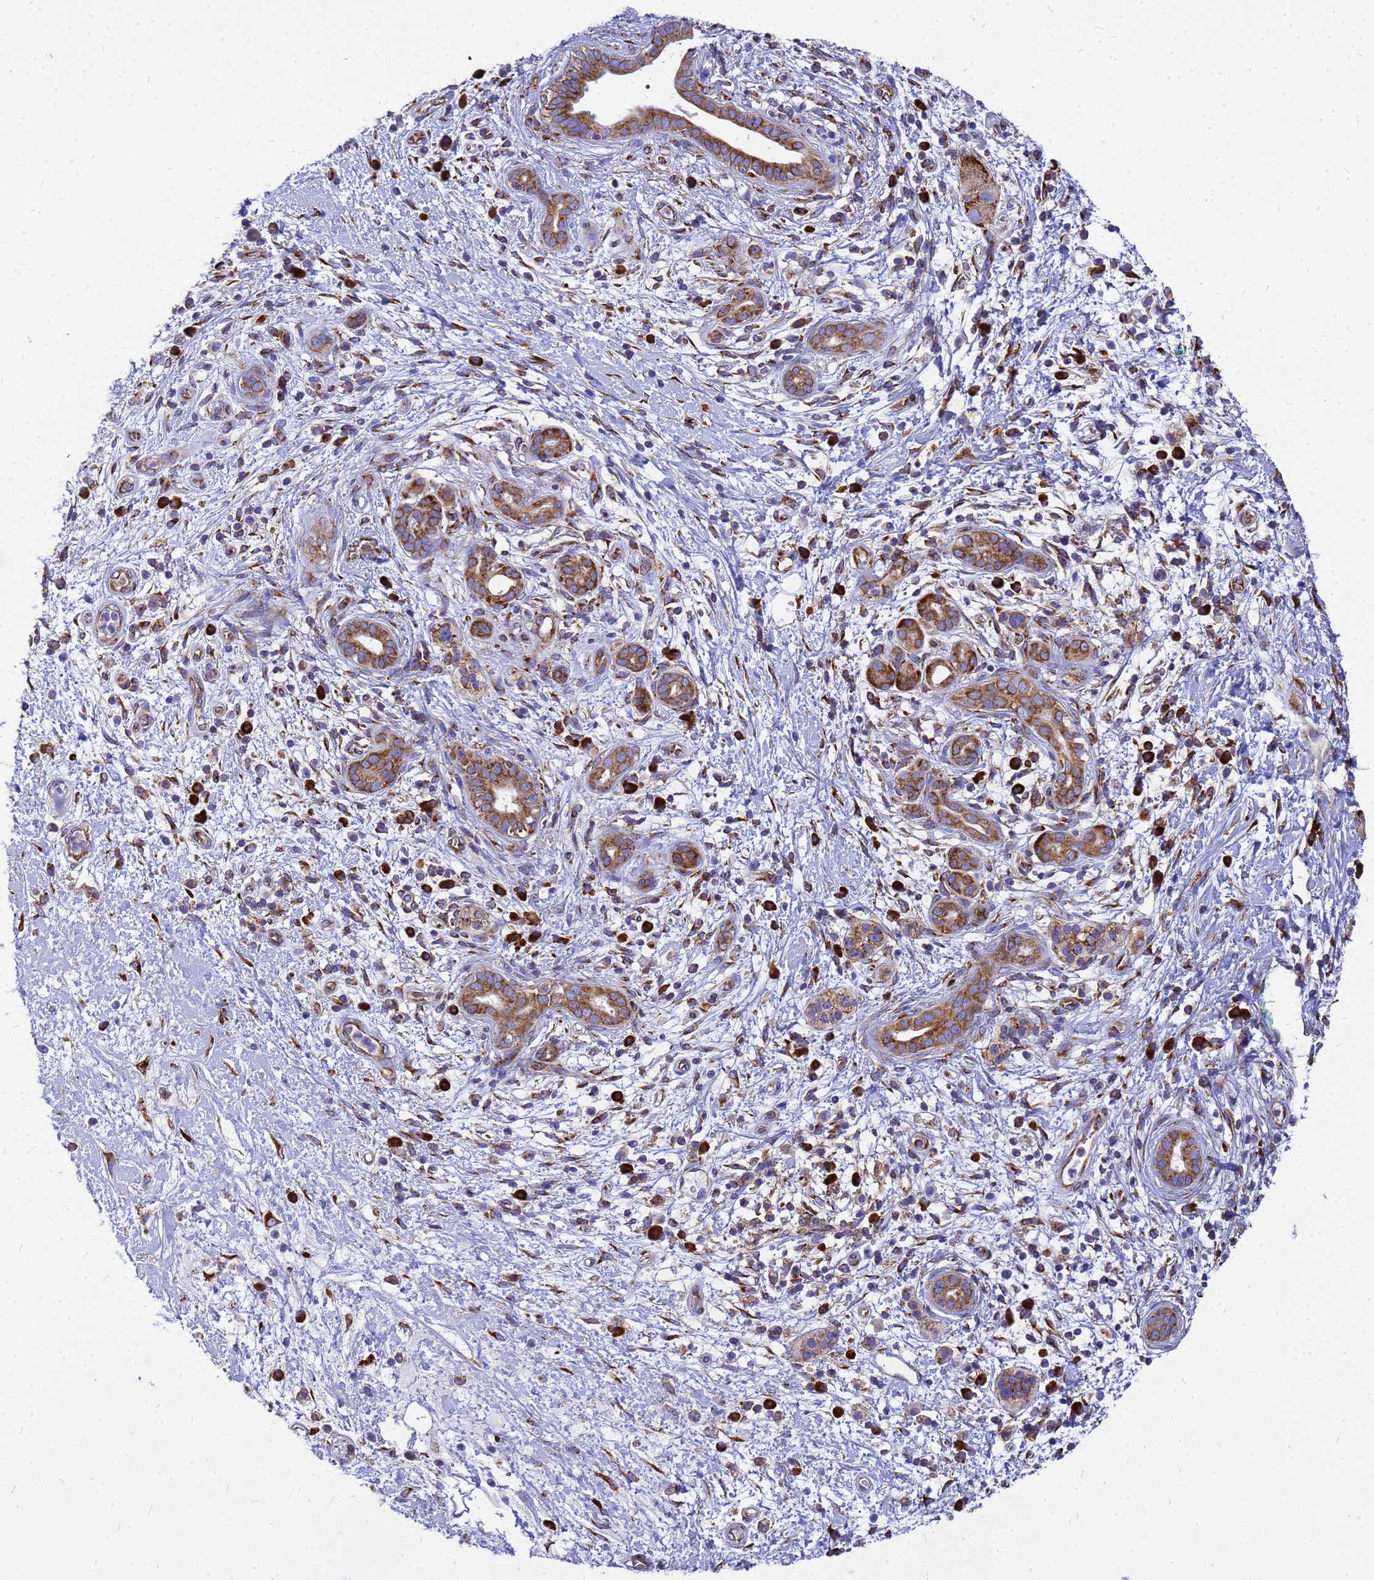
{"staining": {"intensity": "strong", "quantity": ">75%", "location": "cytoplasmic/membranous"}, "tissue": "pancreatic cancer", "cell_type": "Tumor cells", "image_type": "cancer", "snomed": [{"axis": "morphology", "description": "Adenocarcinoma, NOS"}, {"axis": "topography", "description": "Pancreas"}], "caption": "Immunohistochemistry histopathology image of human pancreatic adenocarcinoma stained for a protein (brown), which exhibits high levels of strong cytoplasmic/membranous expression in approximately >75% of tumor cells.", "gene": "EEF1D", "patient": {"sex": "male", "age": 78}}